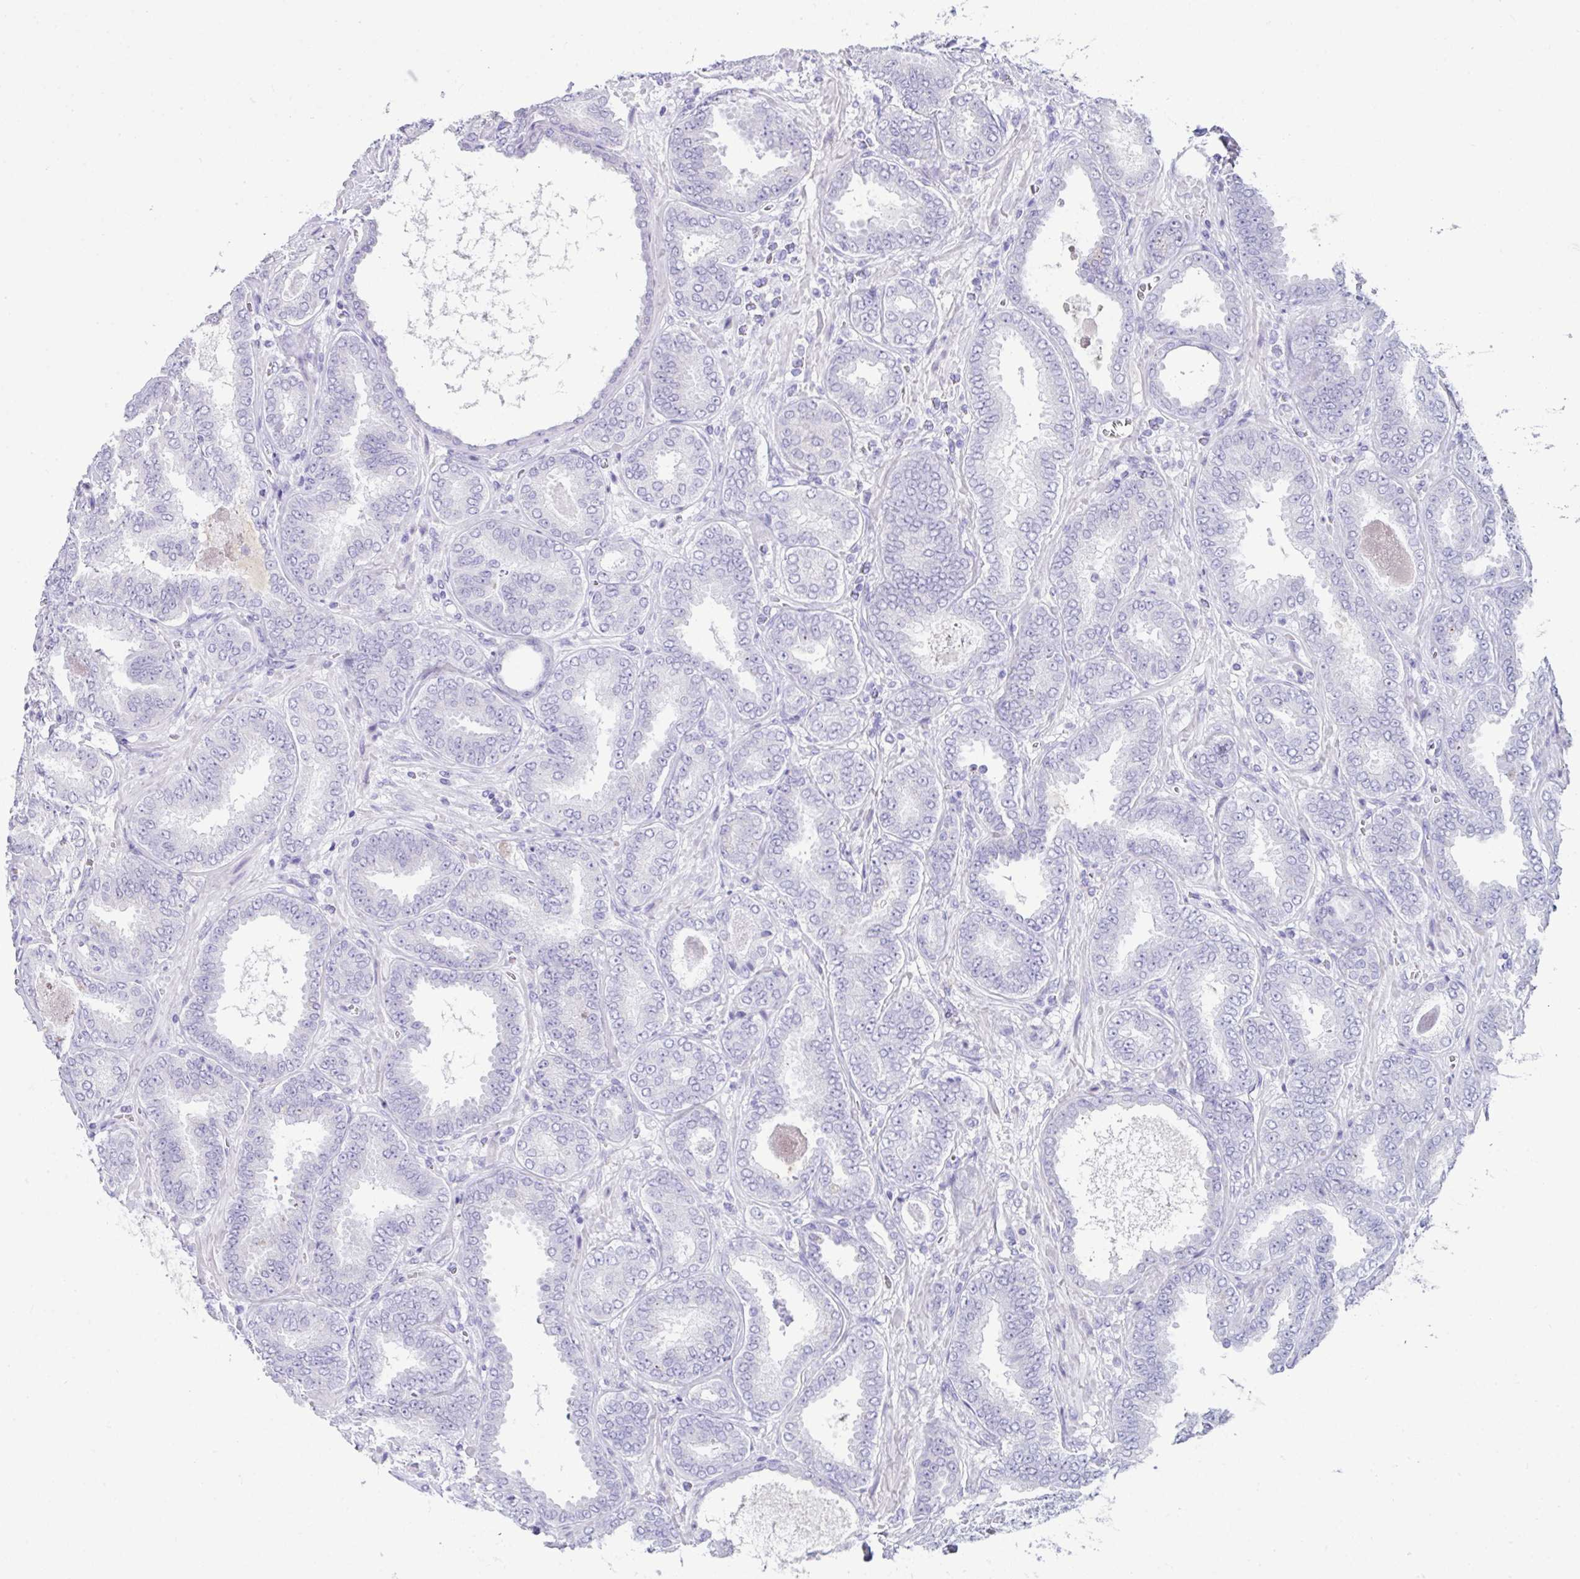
{"staining": {"intensity": "negative", "quantity": "none", "location": "none"}, "tissue": "prostate cancer", "cell_type": "Tumor cells", "image_type": "cancer", "snomed": [{"axis": "morphology", "description": "Adenocarcinoma, High grade"}, {"axis": "topography", "description": "Prostate"}], "caption": "High magnification brightfield microscopy of prostate cancer (adenocarcinoma (high-grade)) stained with DAB (3,3'-diaminobenzidine) (brown) and counterstained with hematoxylin (blue): tumor cells show no significant staining. (IHC, brightfield microscopy, high magnification).", "gene": "LGALS4", "patient": {"sex": "male", "age": 72}}